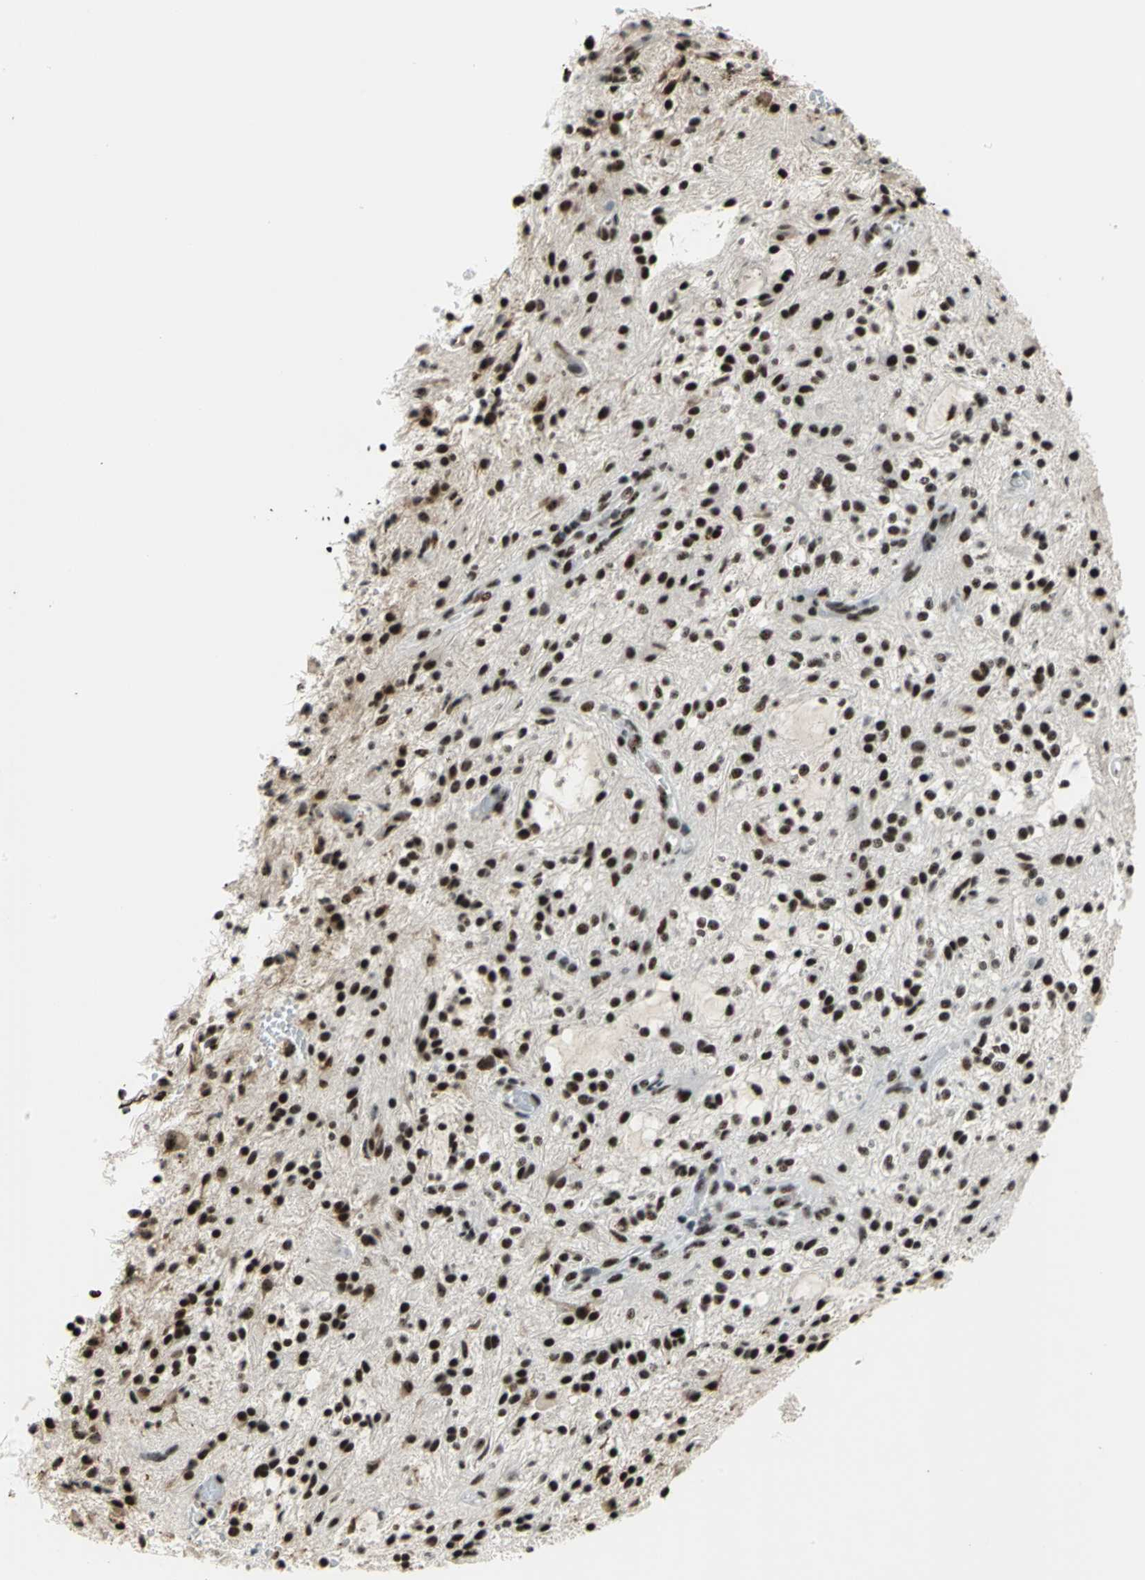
{"staining": {"intensity": "moderate", "quantity": ">75%", "location": "nuclear"}, "tissue": "glioma", "cell_type": "Tumor cells", "image_type": "cancer", "snomed": [{"axis": "morphology", "description": "Glioma, malignant, NOS"}, {"axis": "topography", "description": "Cerebellum"}], "caption": "Human glioma stained with a brown dye shows moderate nuclear positive expression in about >75% of tumor cells.", "gene": "UBTF", "patient": {"sex": "female", "age": 10}}